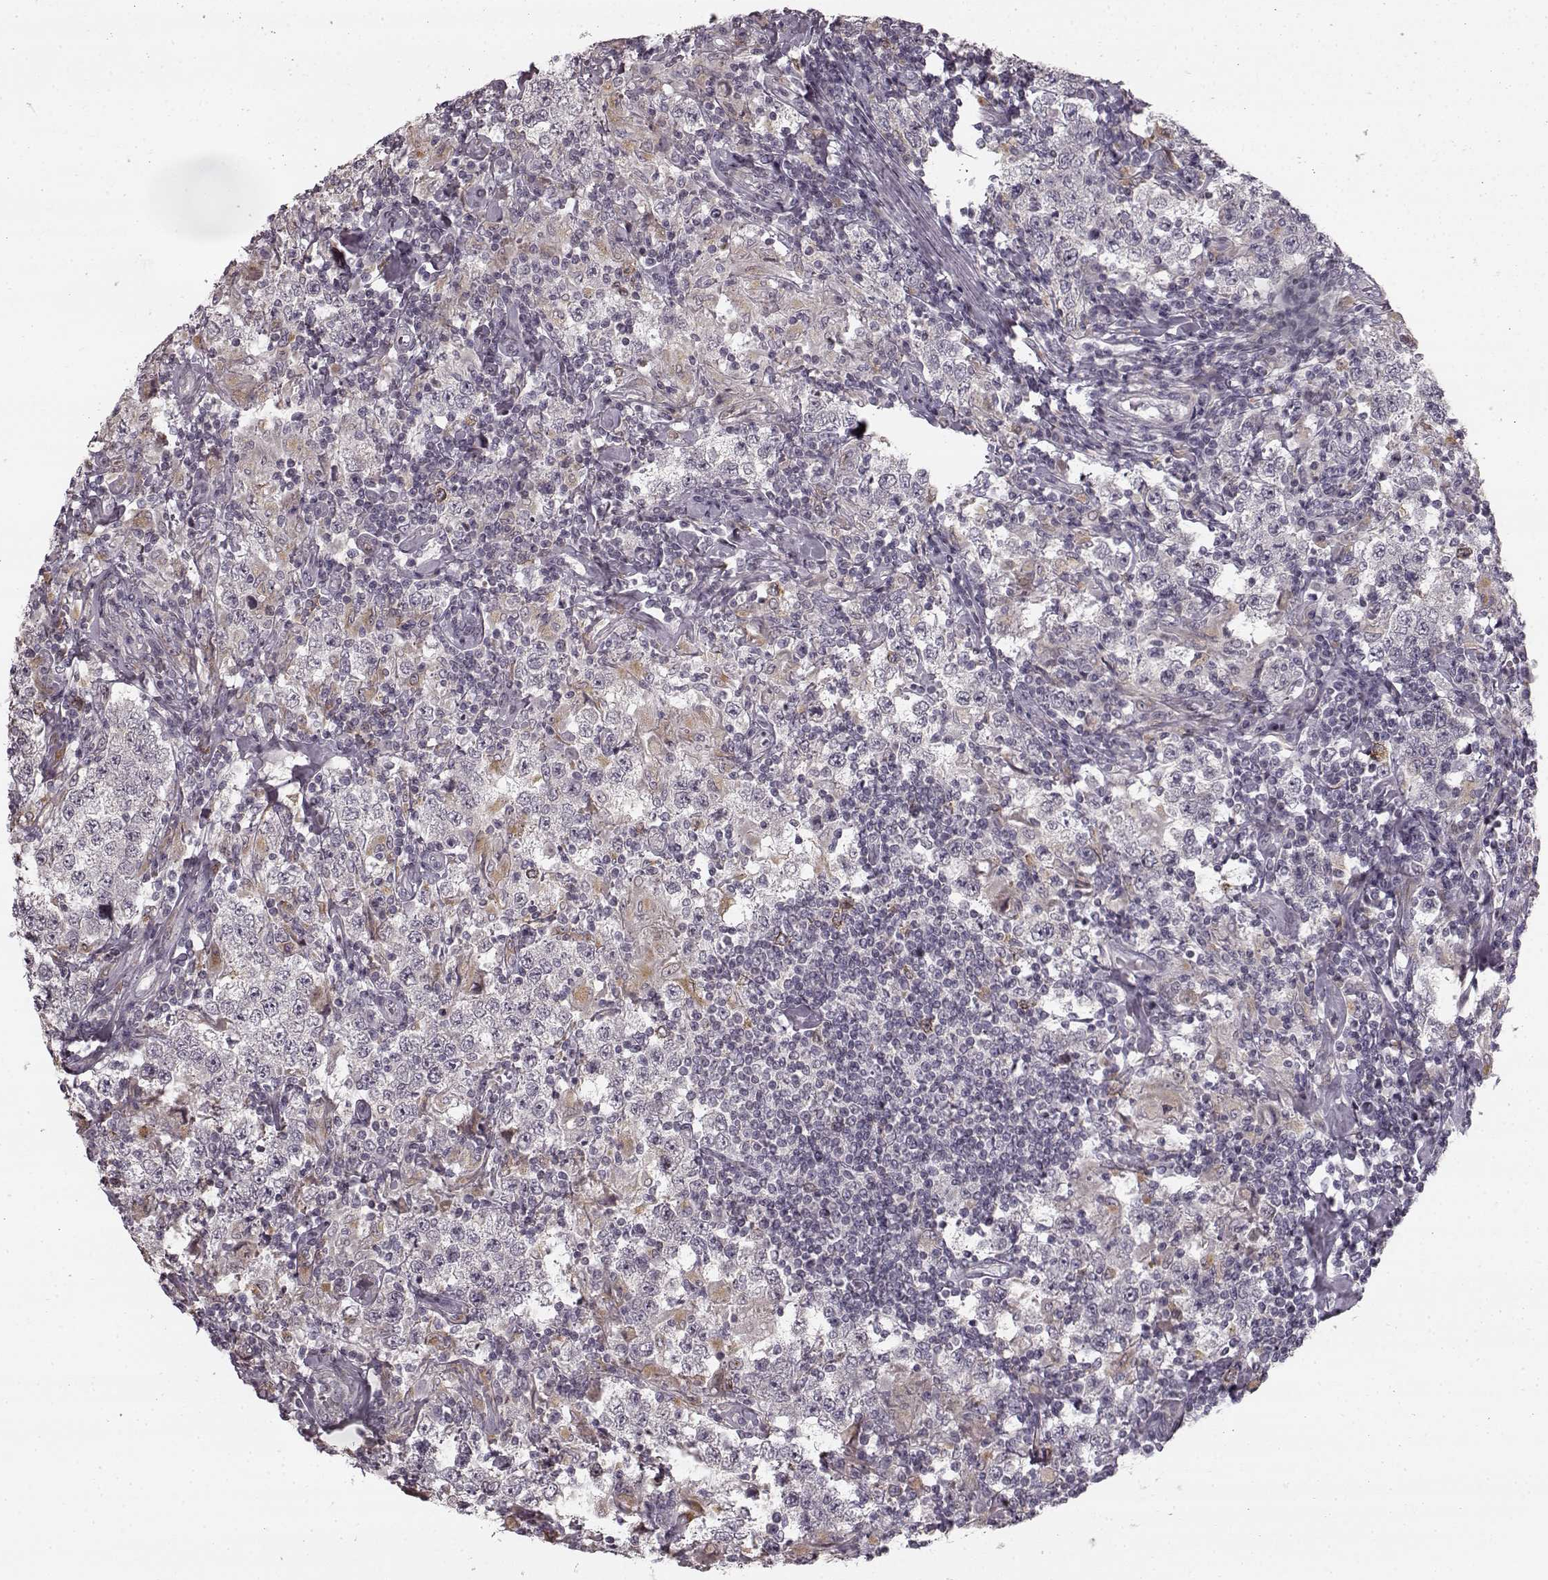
{"staining": {"intensity": "weak", "quantity": "<25%", "location": "cytoplasmic/membranous"}, "tissue": "testis cancer", "cell_type": "Tumor cells", "image_type": "cancer", "snomed": [{"axis": "morphology", "description": "Seminoma, NOS"}, {"axis": "morphology", "description": "Carcinoma, Embryonal, NOS"}, {"axis": "topography", "description": "Testis"}], "caption": "This is a micrograph of IHC staining of testis cancer, which shows no positivity in tumor cells.", "gene": "HMMR", "patient": {"sex": "male", "age": 41}}